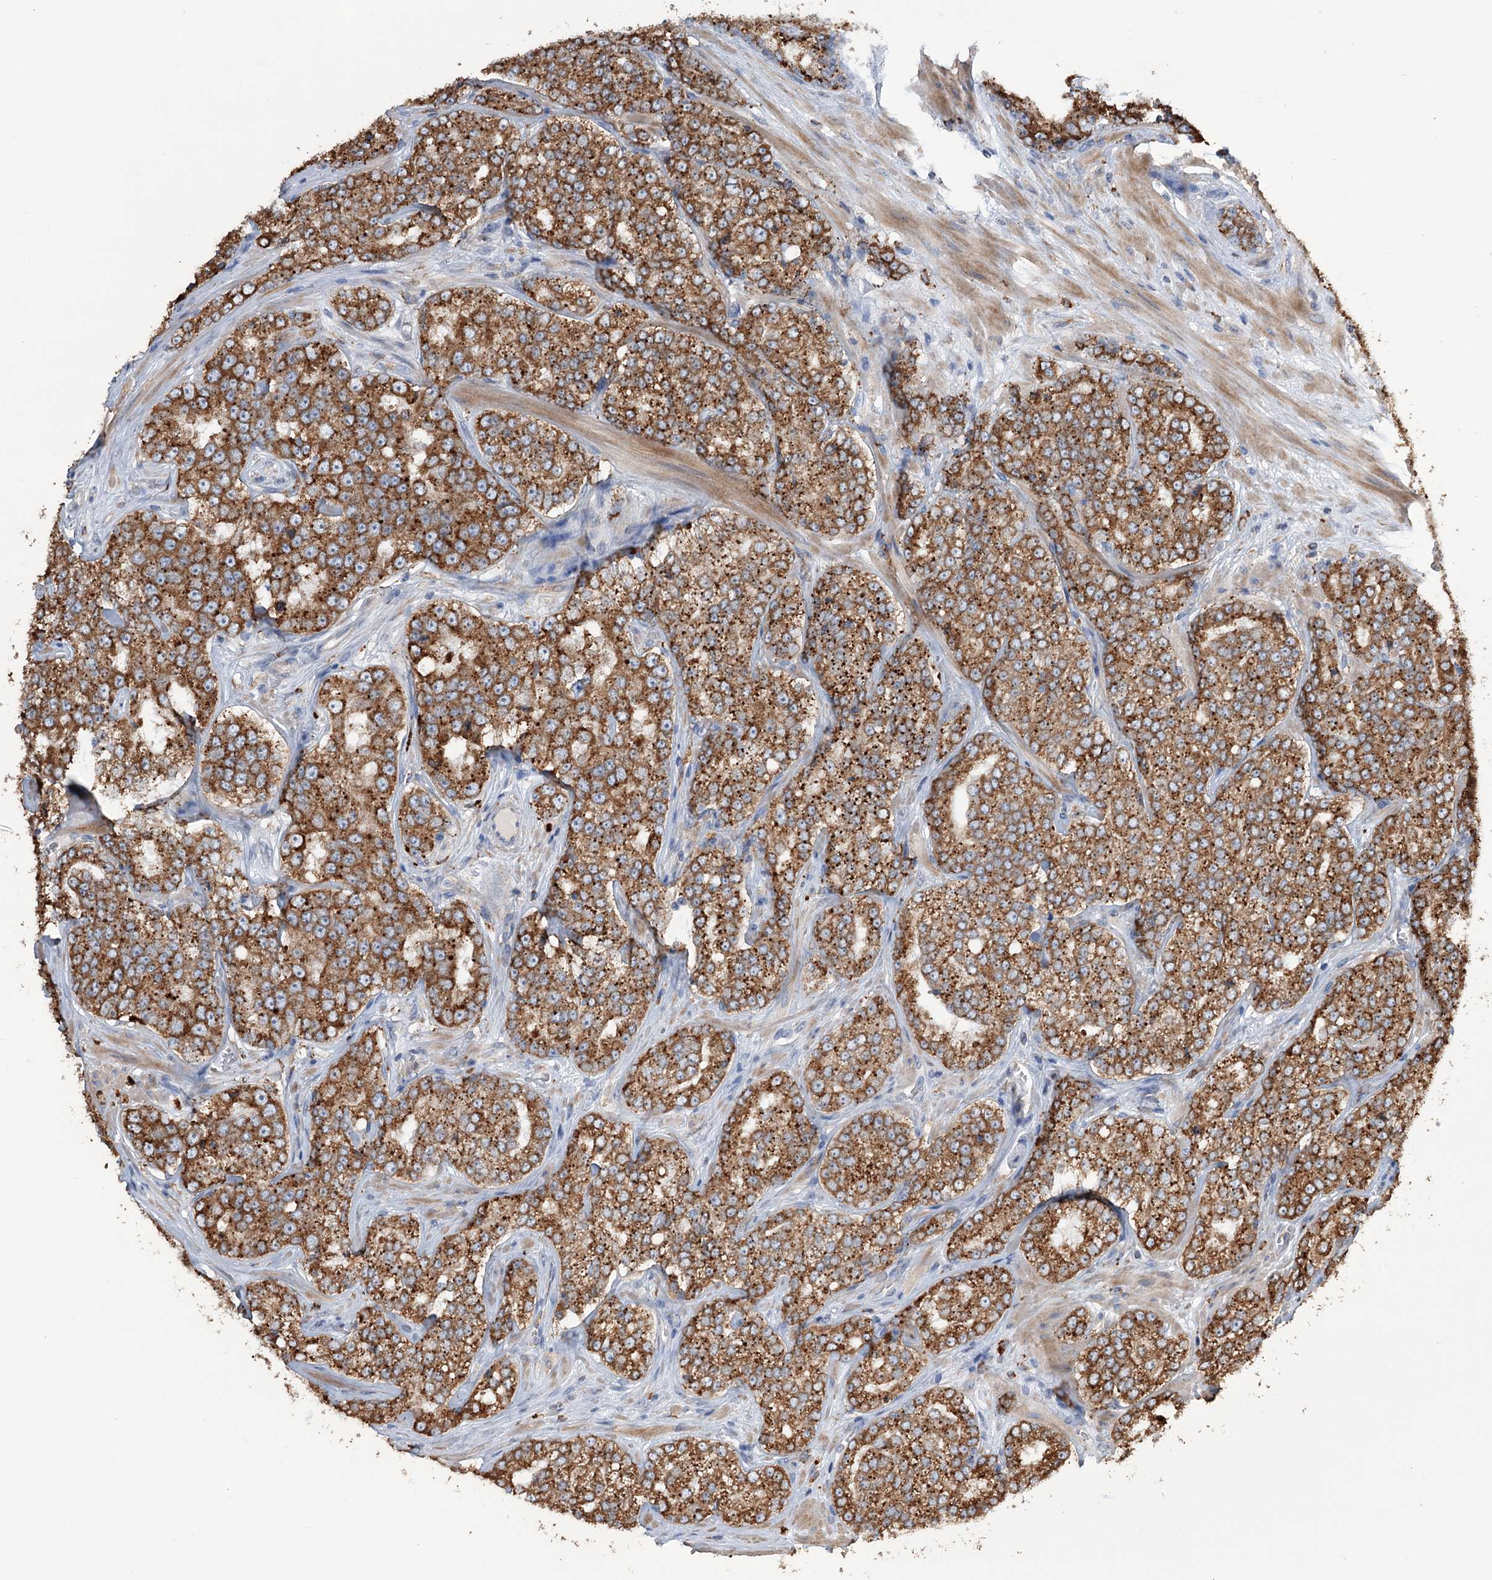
{"staining": {"intensity": "strong", "quantity": ">75%", "location": "cytoplasmic/membranous"}, "tissue": "prostate cancer", "cell_type": "Tumor cells", "image_type": "cancer", "snomed": [{"axis": "morphology", "description": "Normal tissue, NOS"}, {"axis": "morphology", "description": "Adenocarcinoma, High grade"}, {"axis": "topography", "description": "Prostate"}], "caption": "Protein expression analysis of prostate cancer demonstrates strong cytoplasmic/membranous positivity in approximately >75% of tumor cells.", "gene": "TRIM71", "patient": {"sex": "male", "age": 83}}